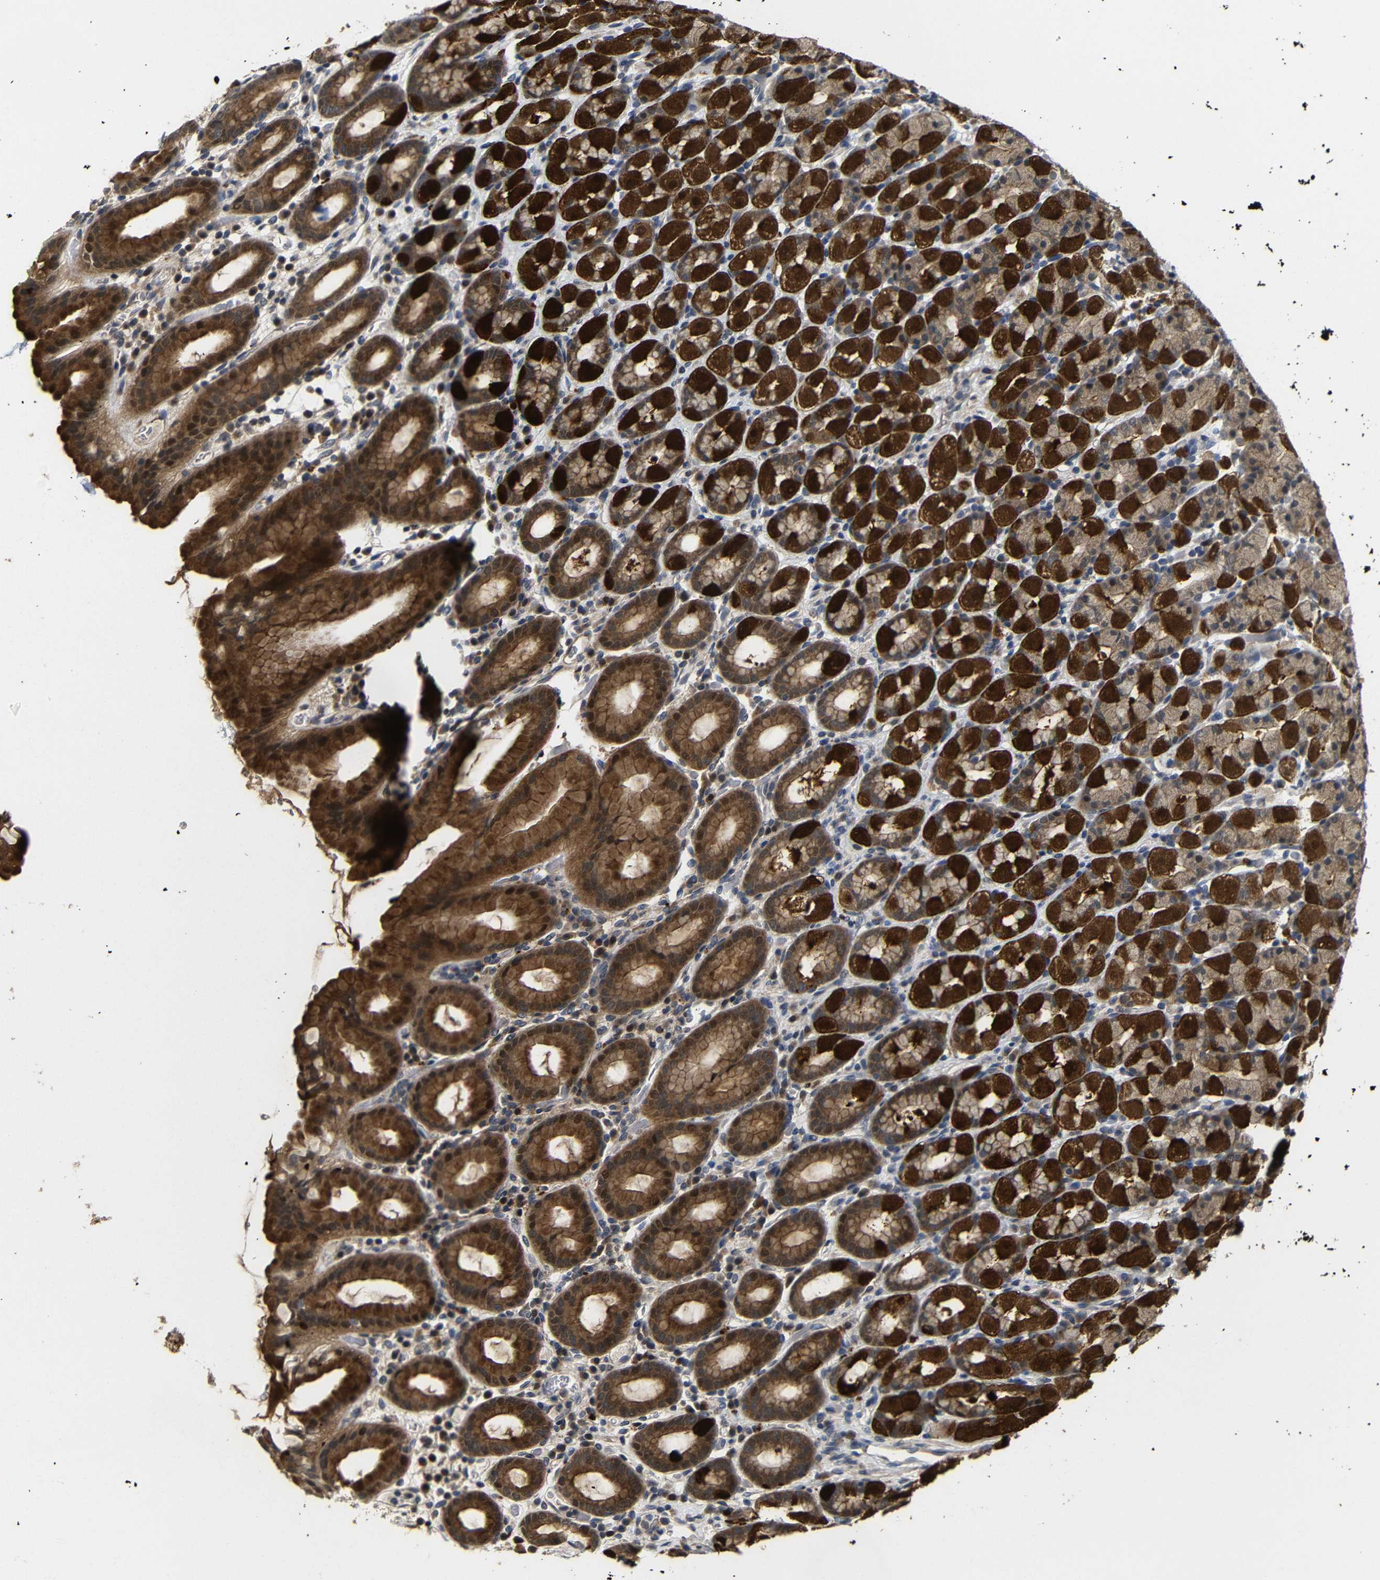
{"staining": {"intensity": "strong", "quantity": ">75%", "location": "cytoplasmic/membranous"}, "tissue": "stomach", "cell_type": "Glandular cells", "image_type": "normal", "snomed": [{"axis": "morphology", "description": "Normal tissue, NOS"}, {"axis": "topography", "description": "Stomach, upper"}], "caption": "Immunohistochemistry image of unremarkable human stomach stained for a protein (brown), which exhibits high levels of strong cytoplasmic/membranous positivity in approximately >75% of glandular cells.", "gene": "ATG12", "patient": {"sex": "male", "age": 68}}